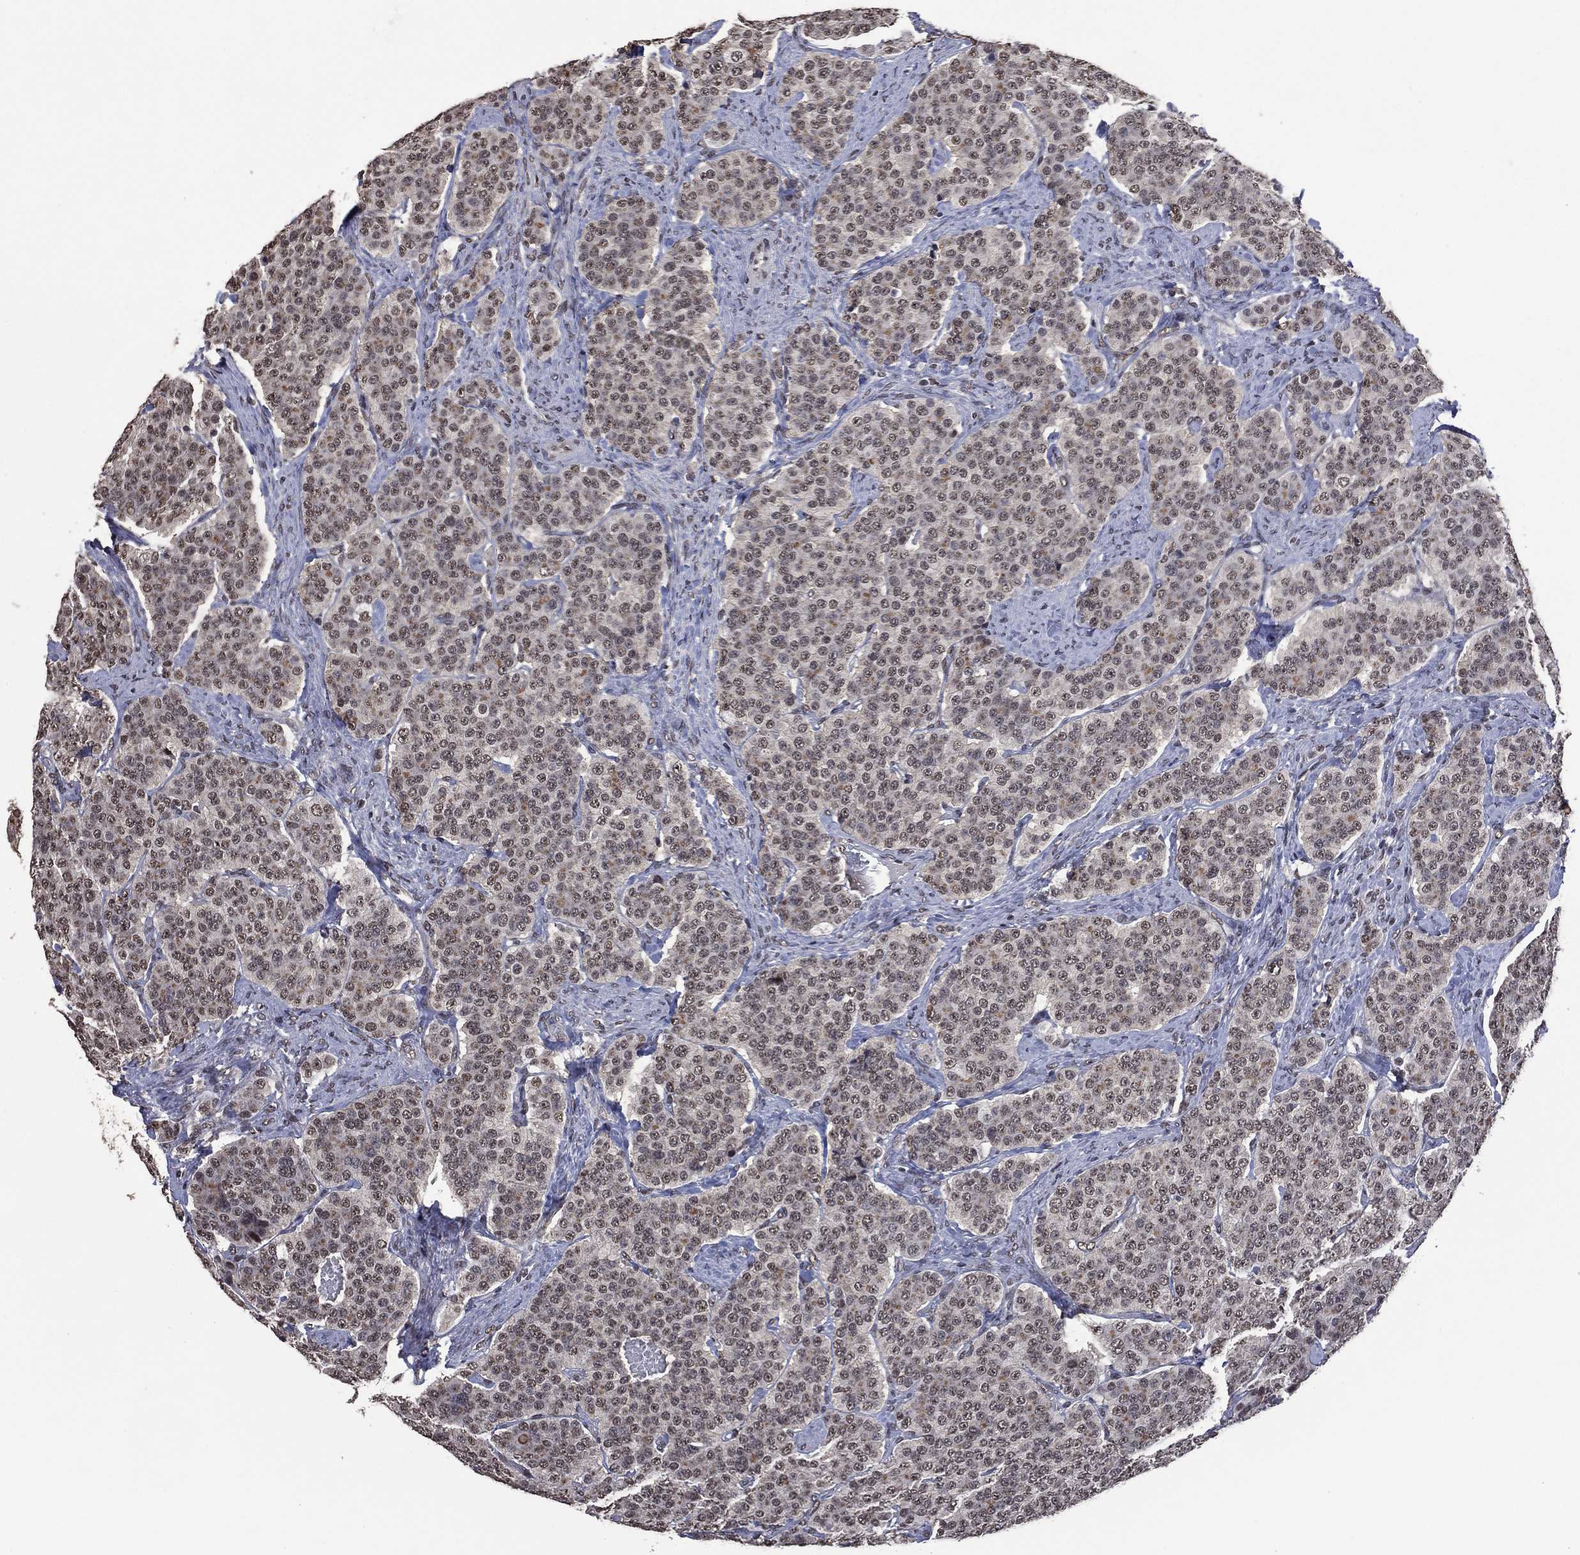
{"staining": {"intensity": "negative", "quantity": "none", "location": "none"}, "tissue": "carcinoid", "cell_type": "Tumor cells", "image_type": "cancer", "snomed": [{"axis": "morphology", "description": "Carcinoid, malignant, NOS"}, {"axis": "topography", "description": "Small intestine"}], "caption": "Tumor cells show no significant positivity in carcinoid (malignant). Nuclei are stained in blue.", "gene": "EHMT1", "patient": {"sex": "female", "age": 58}}